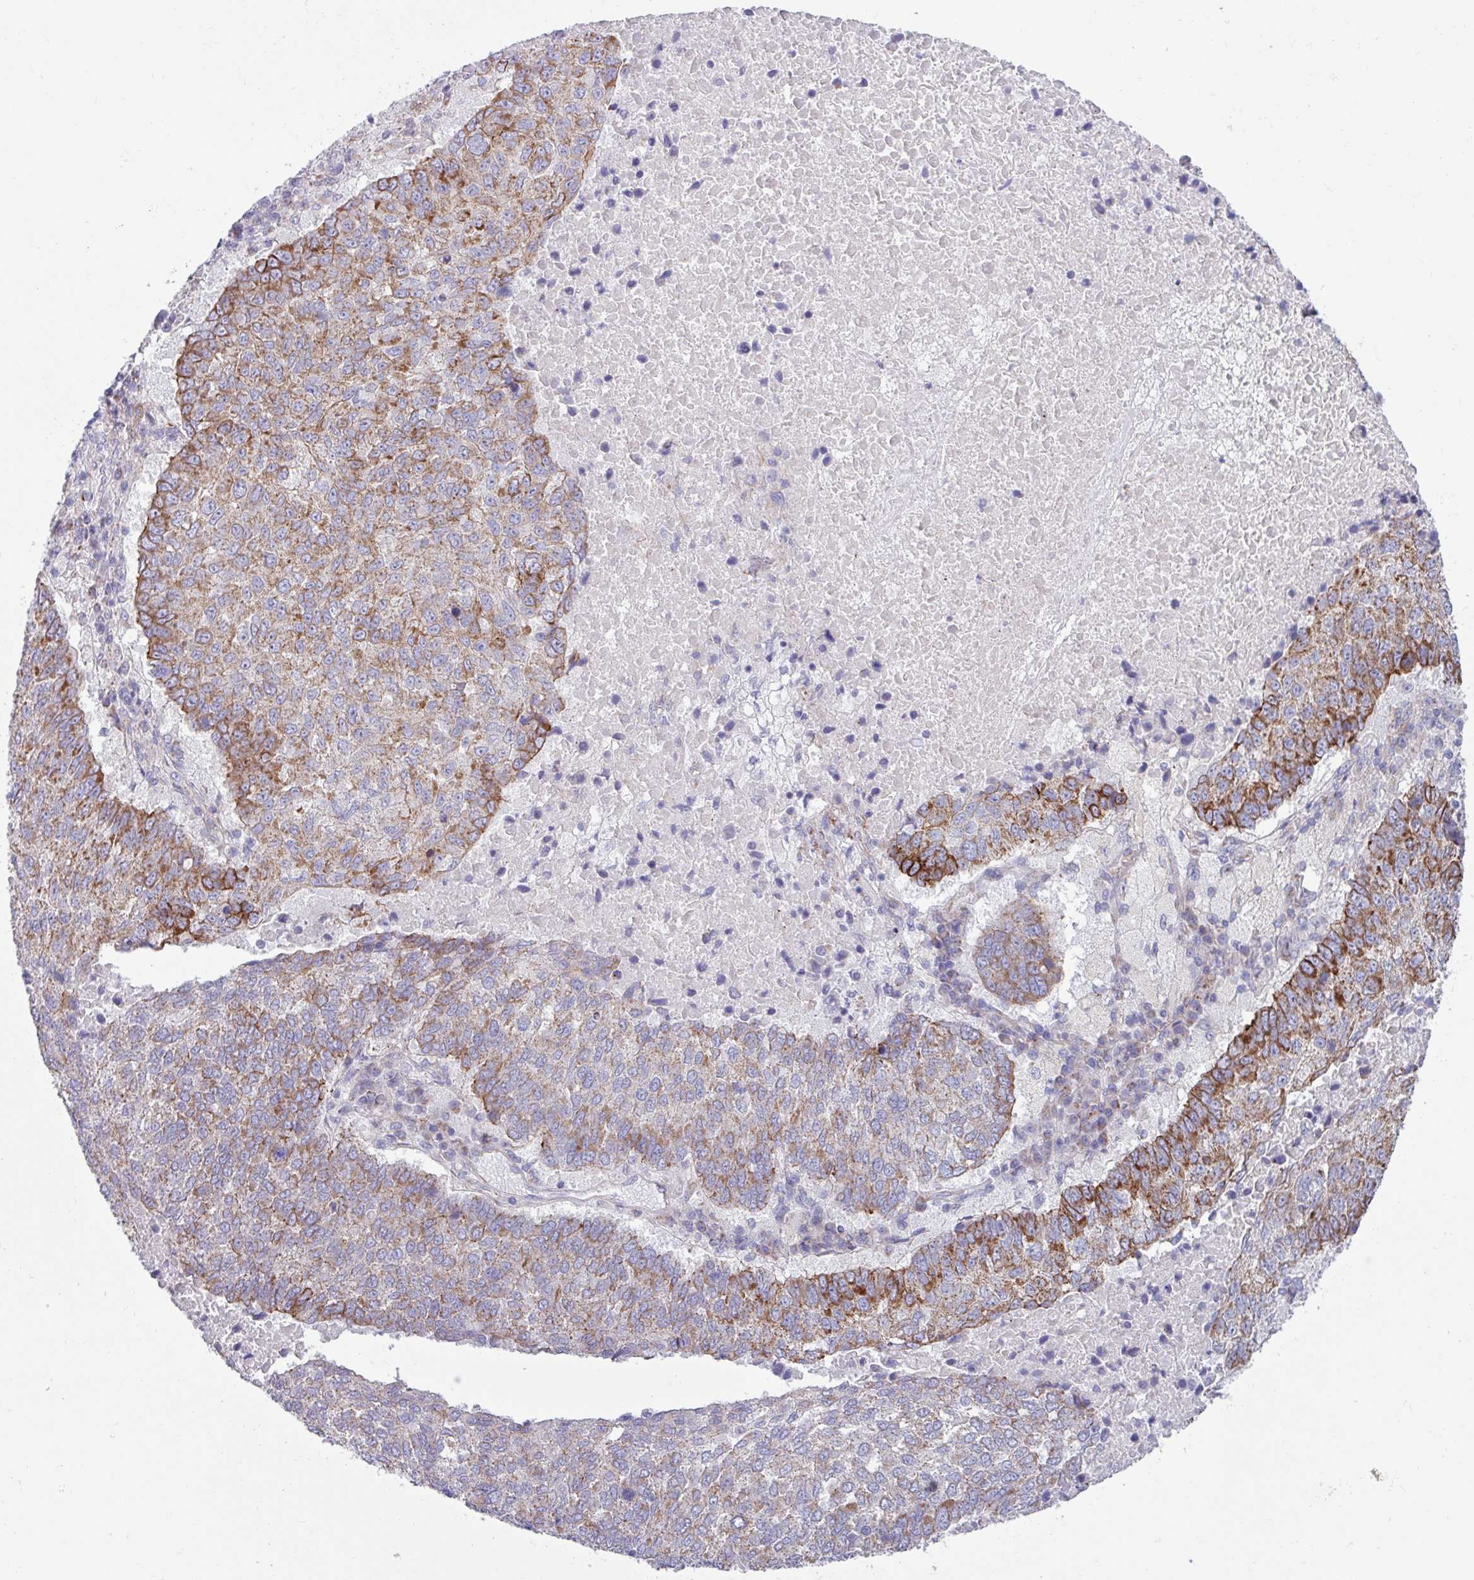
{"staining": {"intensity": "strong", "quantity": "<25%", "location": "cytoplasmic/membranous"}, "tissue": "lung cancer", "cell_type": "Tumor cells", "image_type": "cancer", "snomed": [{"axis": "morphology", "description": "Squamous cell carcinoma, NOS"}, {"axis": "topography", "description": "Lung"}], "caption": "Strong cytoplasmic/membranous expression is seen in approximately <25% of tumor cells in lung cancer (squamous cell carcinoma).", "gene": "OTULIN", "patient": {"sex": "male", "age": 73}}